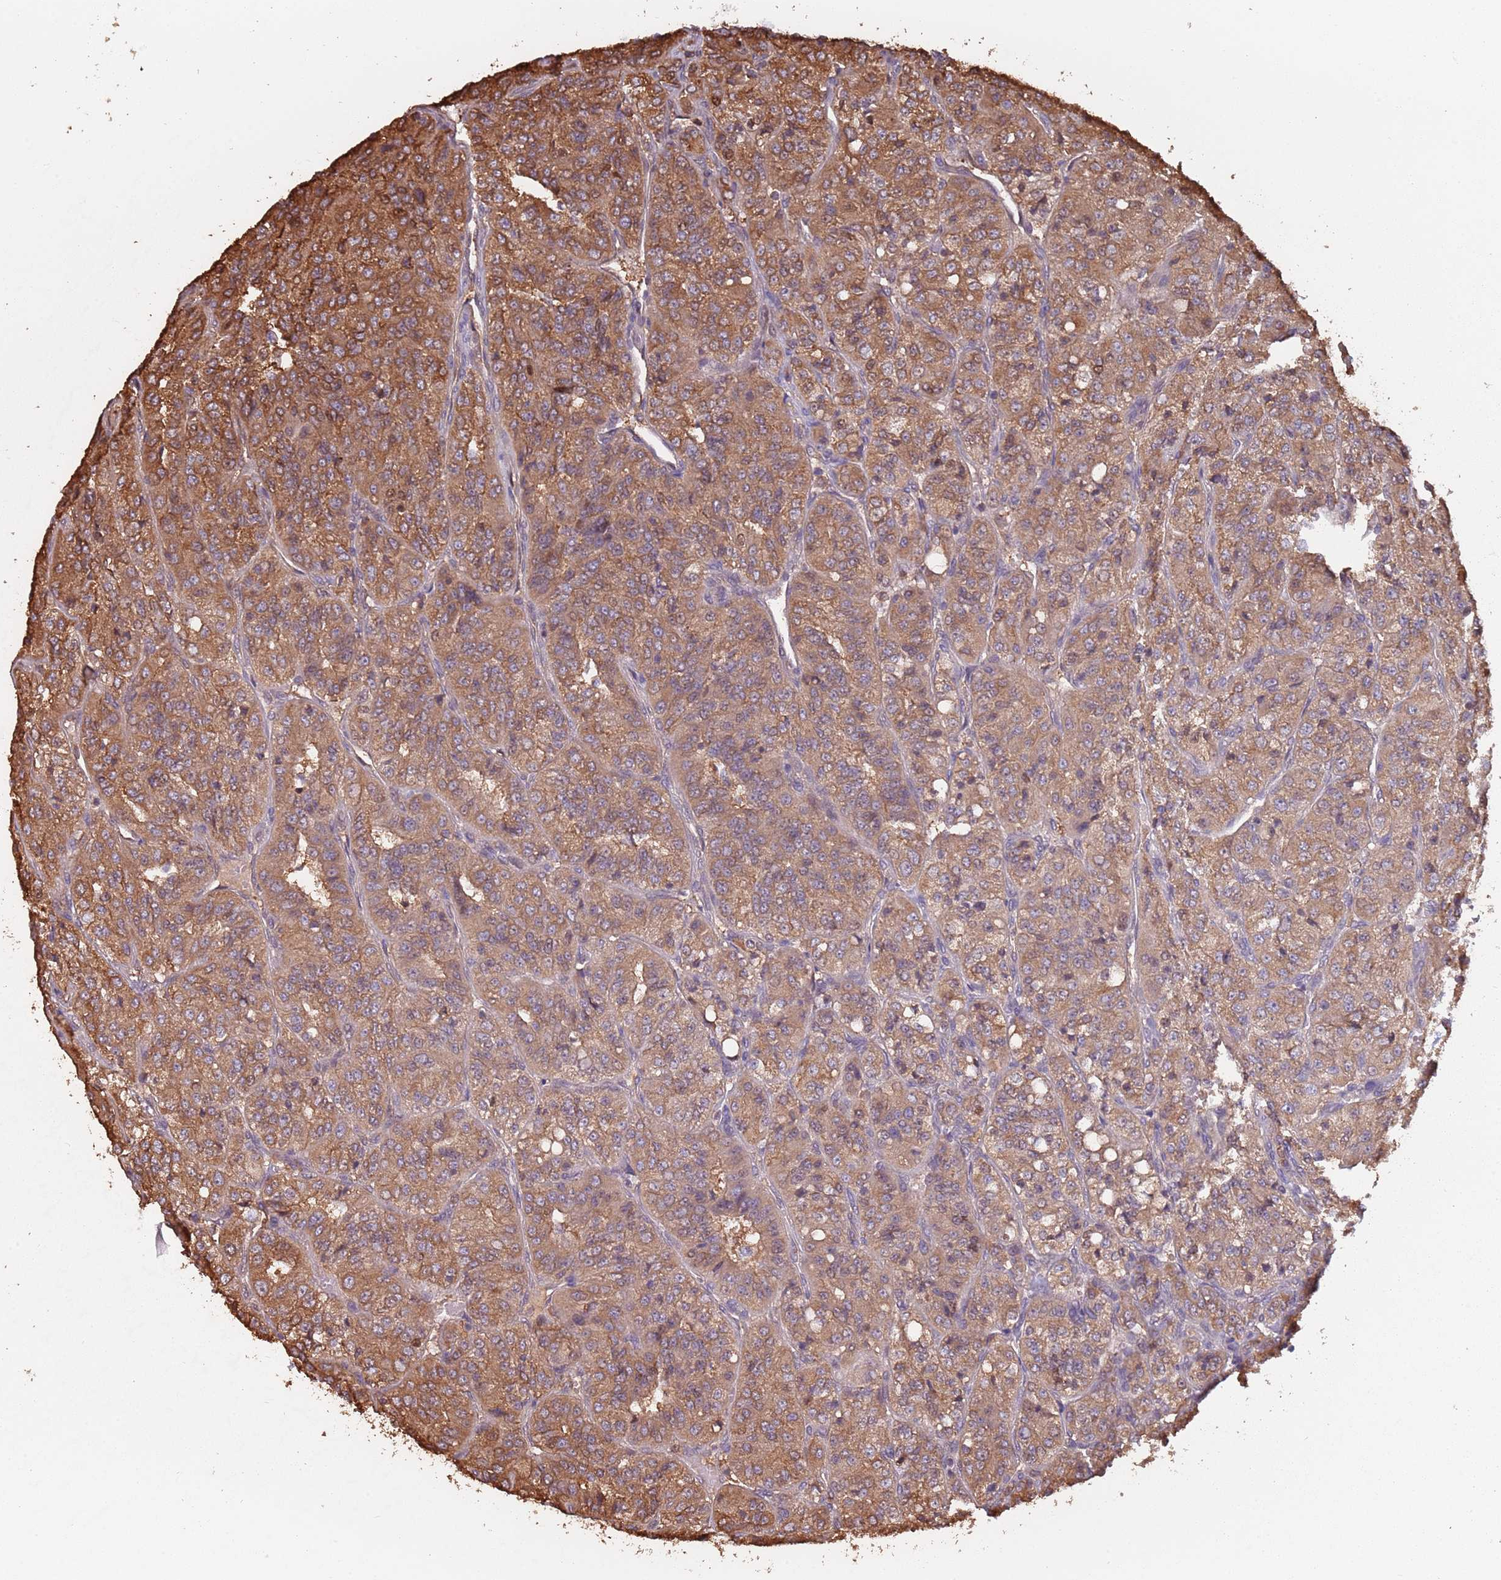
{"staining": {"intensity": "moderate", "quantity": ">75%", "location": "cytoplasmic/membranous"}, "tissue": "renal cancer", "cell_type": "Tumor cells", "image_type": "cancer", "snomed": [{"axis": "morphology", "description": "Adenocarcinoma, NOS"}, {"axis": "topography", "description": "Kidney"}], "caption": "Immunohistochemical staining of renal cancer (adenocarcinoma) exhibits medium levels of moderate cytoplasmic/membranous protein positivity in approximately >75% of tumor cells.", "gene": "COG4", "patient": {"sex": "female", "age": 63}}